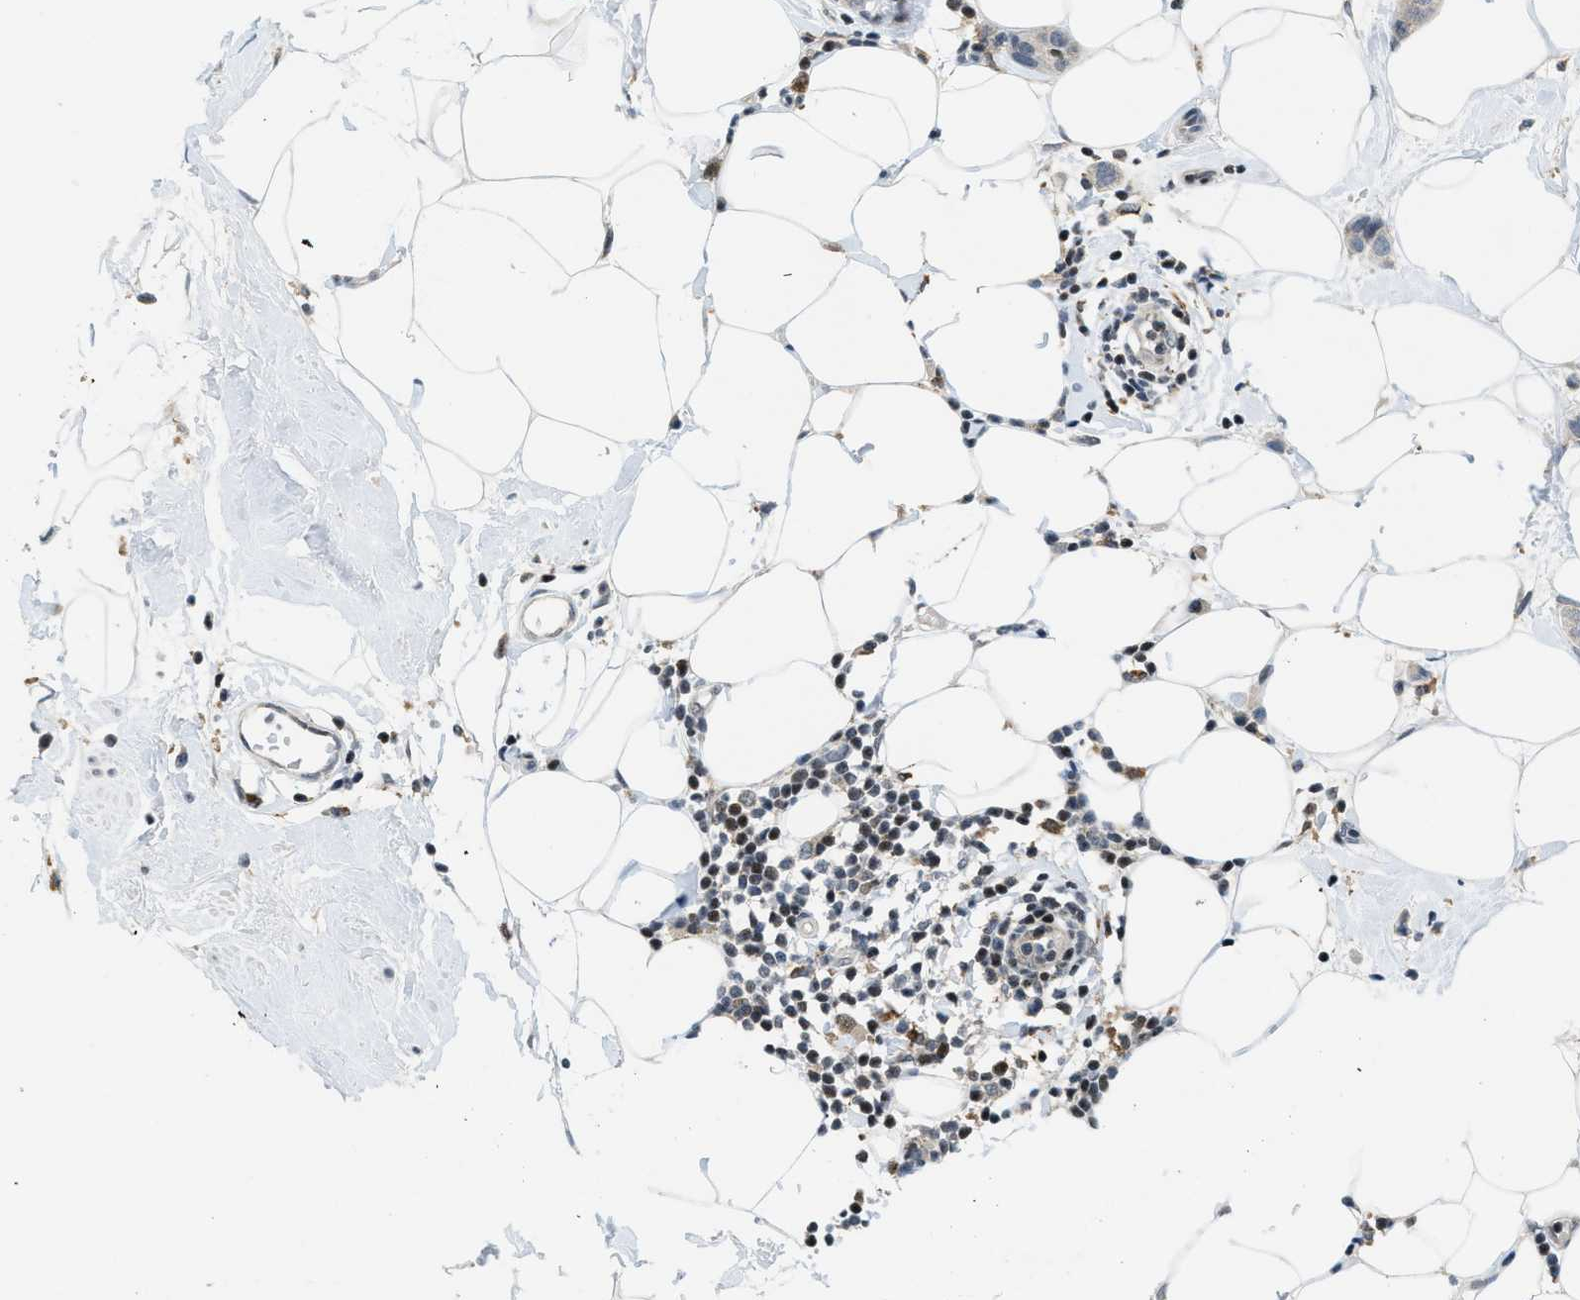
{"staining": {"intensity": "negative", "quantity": "none", "location": "none"}, "tissue": "breast cancer", "cell_type": "Tumor cells", "image_type": "cancer", "snomed": [{"axis": "morphology", "description": "Normal tissue, NOS"}, {"axis": "morphology", "description": "Duct carcinoma"}, {"axis": "topography", "description": "Breast"}], "caption": "The photomicrograph shows no staining of tumor cells in breast cancer.", "gene": "ING1", "patient": {"sex": "female", "age": 50}}